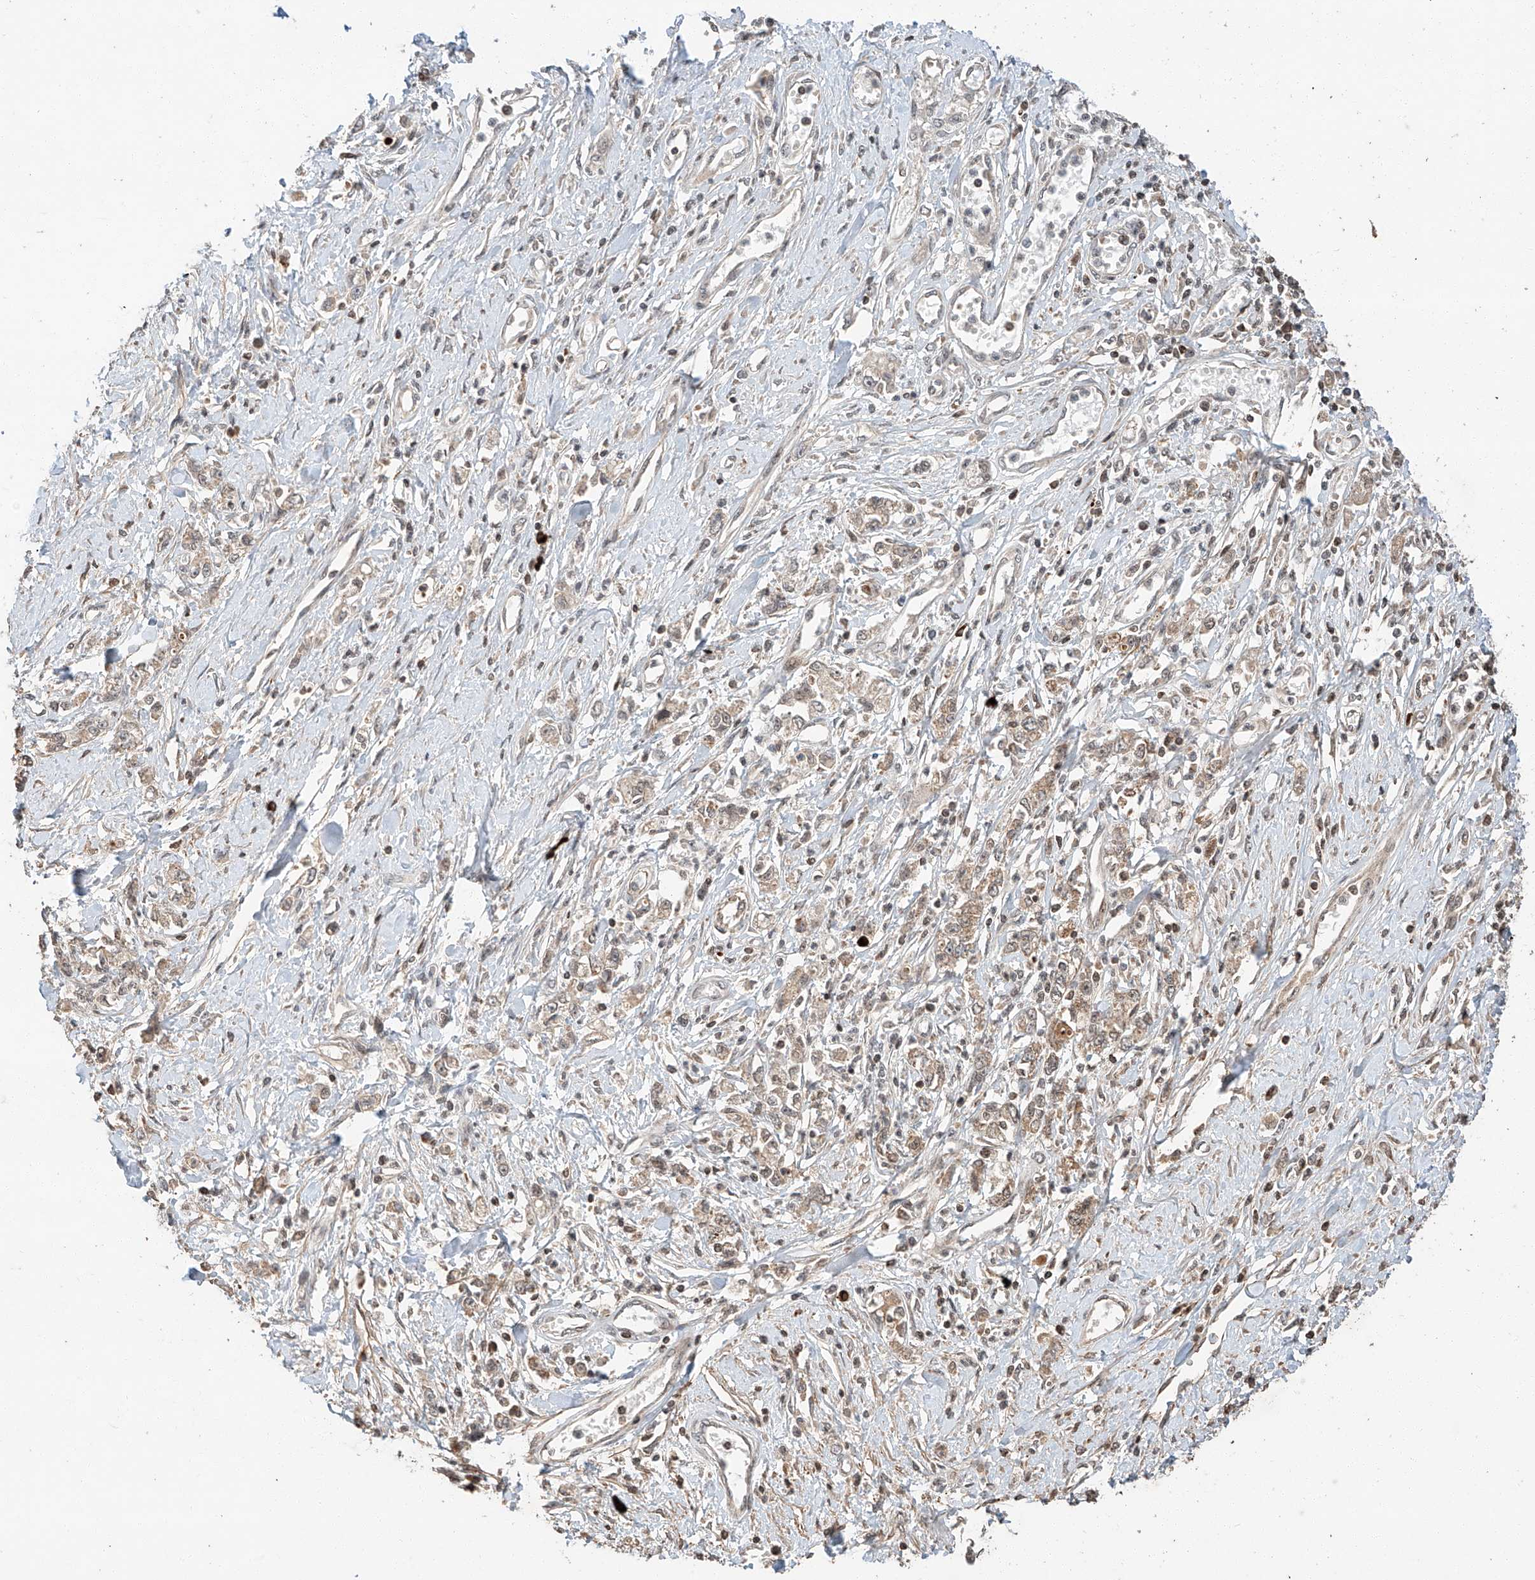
{"staining": {"intensity": "weak", "quantity": "25%-75%", "location": "cytoplasmic/membranous"}, "tissue": "stomach cancer", "cell_type": "Tumor cells", "image_type": "cancer", "snomed": [{"axis": "morphology", "description": "Adenocarcinoma, NOS"}, {"axis": "topography", "description": "Stomach"}], "caption": "Stomach adenocarcinoma was stained to show a protein in brown. There is low levels of weak cytoplasmic/membranous positivity in approximately 25%-75% of tumor cells. (DAB (3,3'-diaminobenzidine) IHC with brightfield microscopy, high magnification).", "gene": "ARHGAP33", "patient": {"sex": "female", "age": 76}}